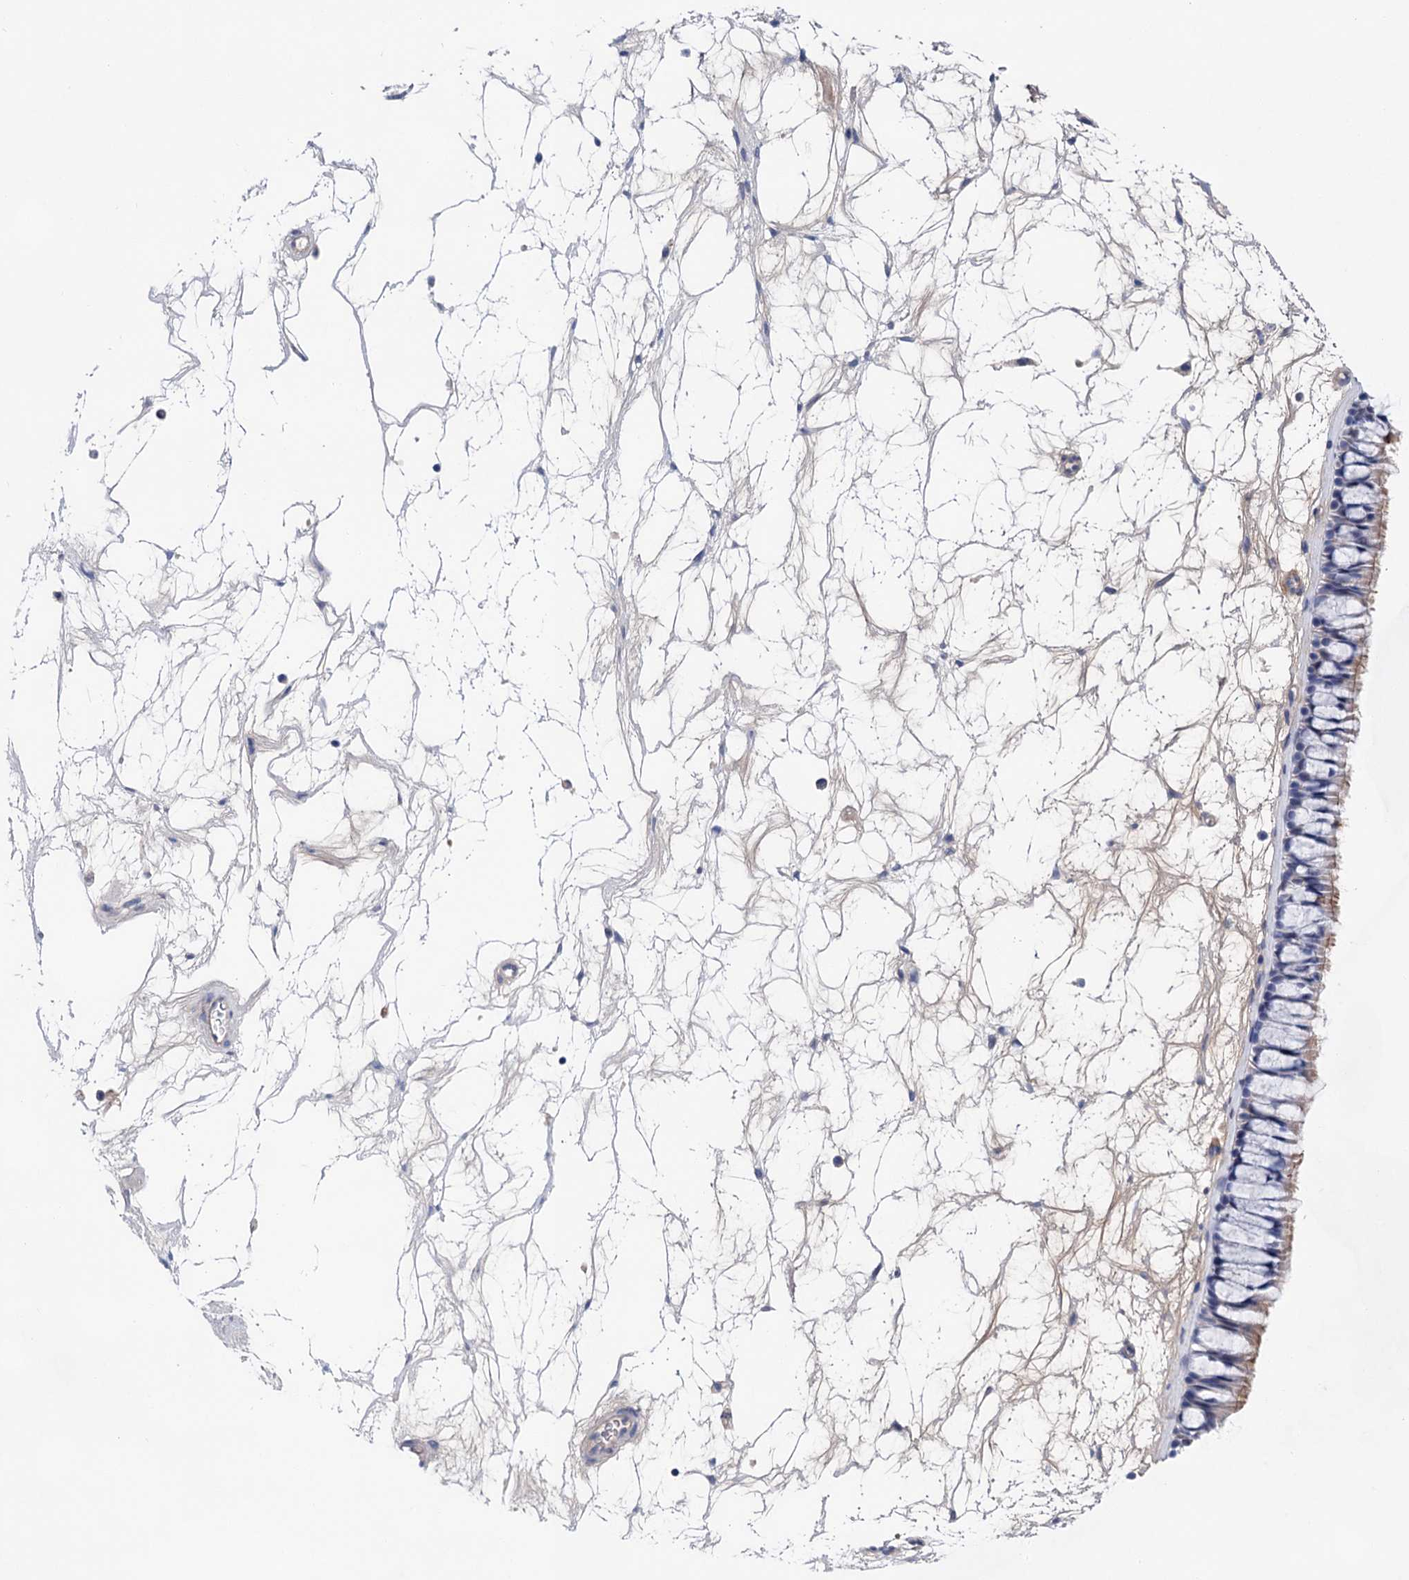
{"staining": {"intensity": "weak", "quantity": ">75%", "location": "cytoplasmic/membranous"}, "tissue": "nasopharynx", "cell_type": "Respiratory epithelial cells", "image_type": "normal", "snomed": [{"axis": "morphology", "description": "Normal tissue, NOS"}, {"axis": "topography", "description": "Nasopharynx"}], "caption": "IHC of benign human nasopharynx displays low levels of weak cytoplasmic/membranous expression in approximately >75% of respiratory epithelial cells.", "gene": "MORN3", "patient": {"sex": "male", "age": 64}}